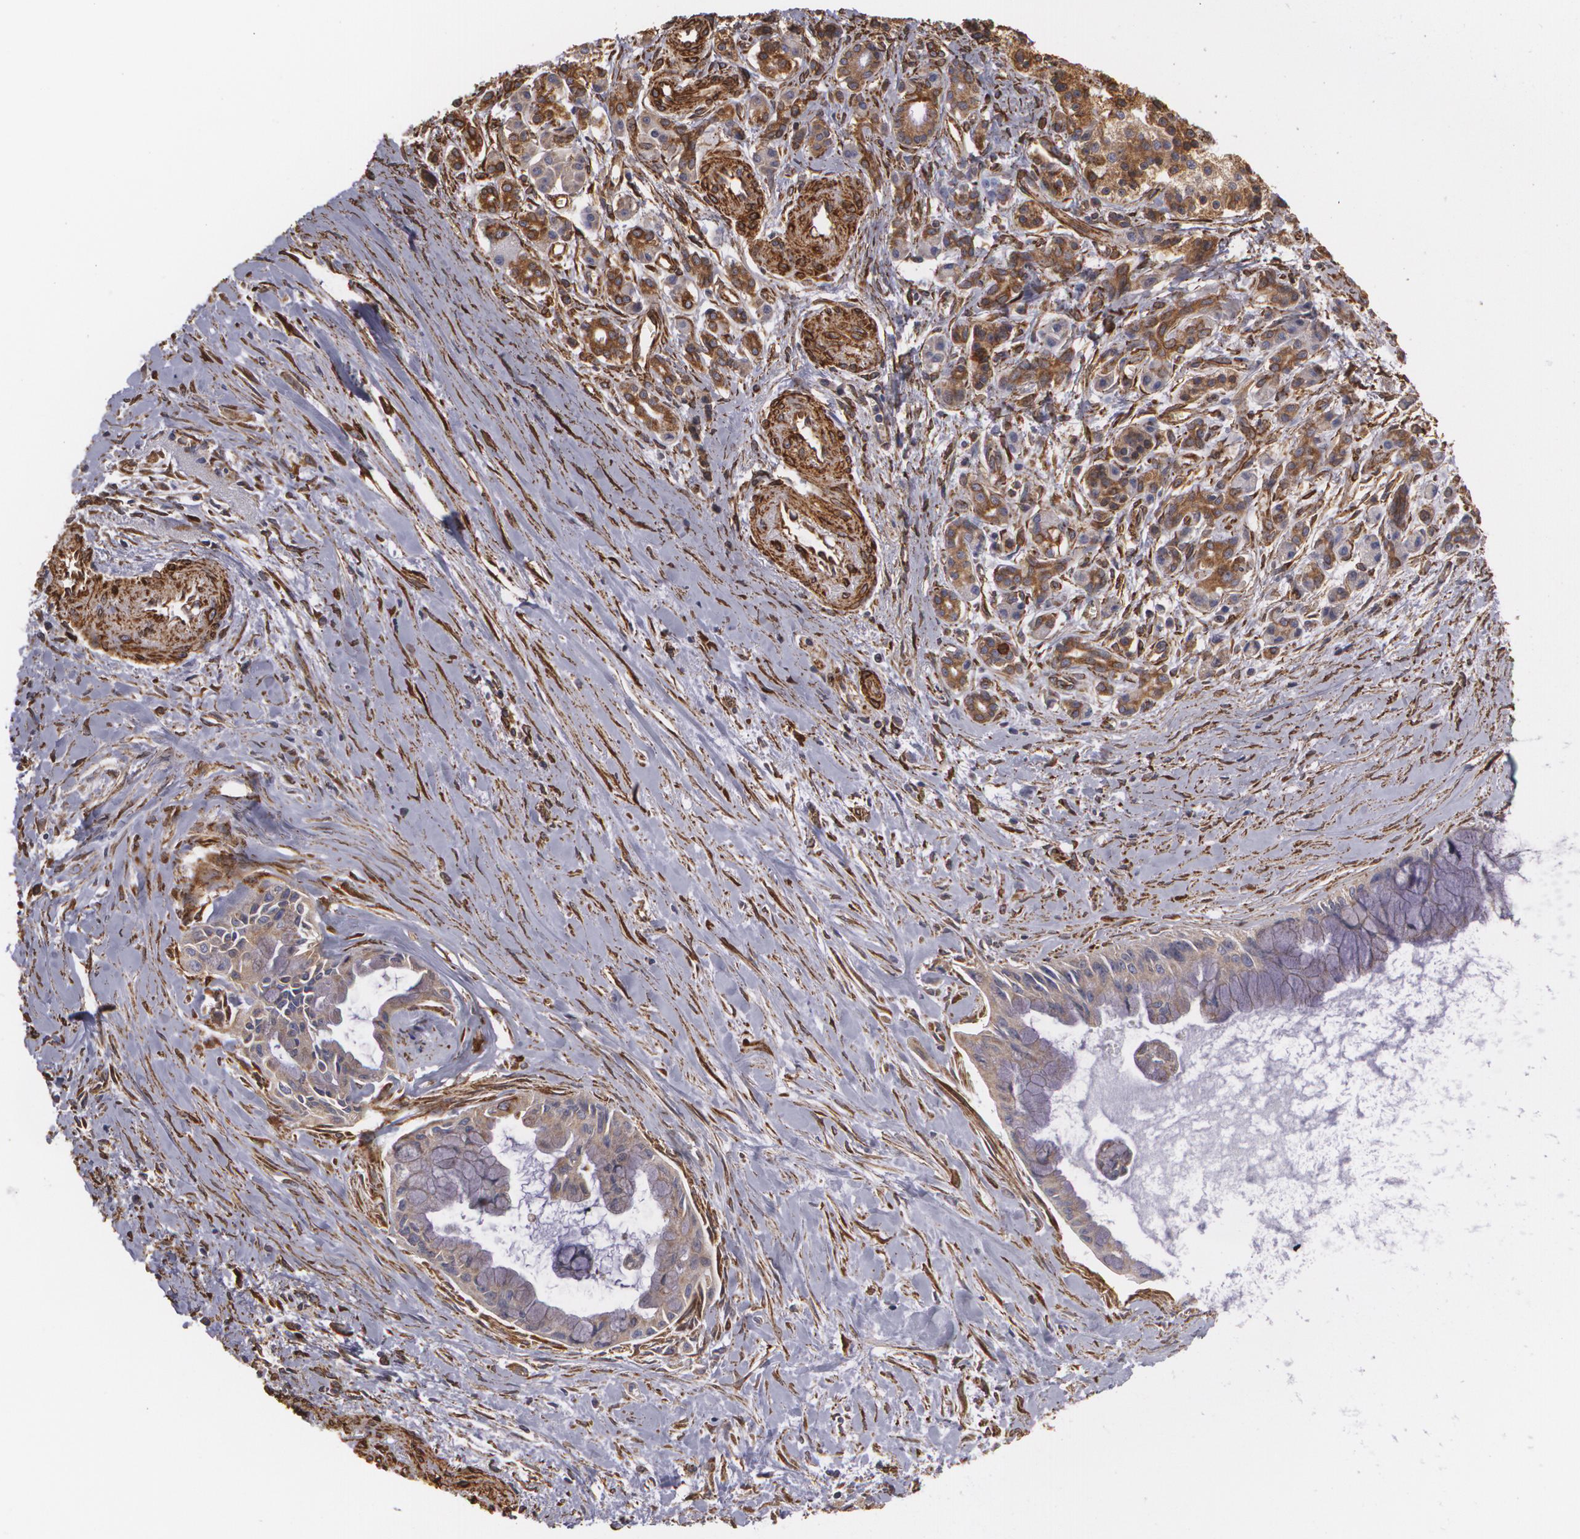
{"staining": {"intensity": "moderate", "quantity": "25%-75%", "location": "cytoplasmic/membranous"}, "tissue": "pancreatic cancer", "cell_type": "Tumor cells", "image_type": "cancer", "snomed": [{"axis": "morphology", "description": "Adenocarcinoma, NOS"}, {"axis": "topography", "description": "Pancreas"}], "caption": "The image demonstrates staining of pancreatic cancer (adenocarcinoma), revealing moderate cytoplasmic/membranous protein staining (brown color) within tumor cells. Nuclei are stained in blue.", "gene": "CYB5R3", "patient": {"sex": "male", "age": 59}}